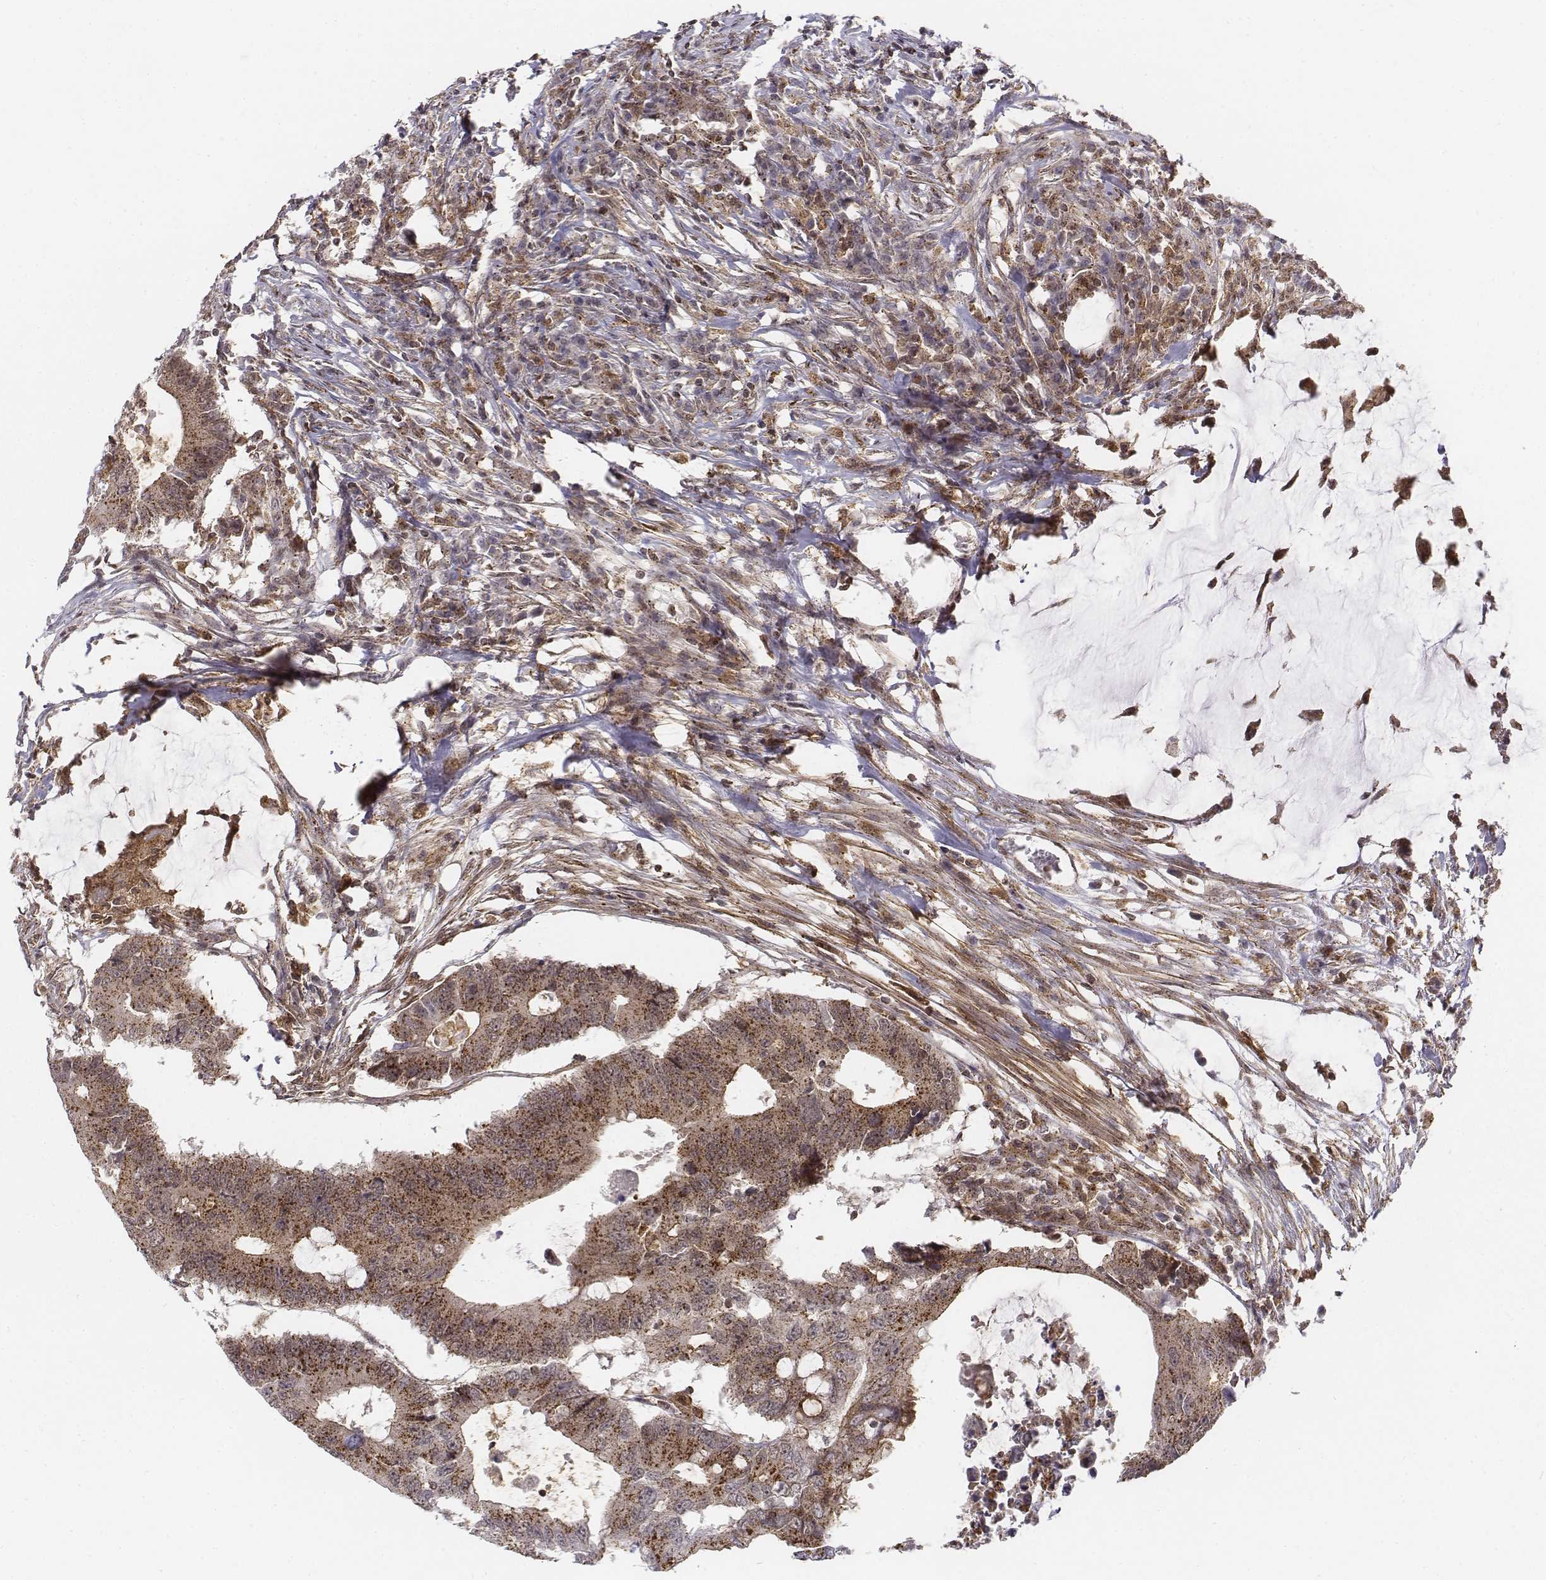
{"staining": {"intensity": "moderate", "quantity": ">75%", "location": "cytoplasmic/membranous"}, "tissue": "colorectal cancer", "cell_type": "Tumor cells", "image_type": "cancer", "snomed": [{"axis": "morphology", "description": "Adenocarcinoma, NOS"}, {"axis": "topography", "description": "Colon"}], "caption": "Human adenocarcinoma (colorectal) stained with a brown dye reveals moderate cytoplasmic/membranous positive positivity in approximately >75% of tumor cells.", "gene": "ZFYVE19", "patient": {"sex": "male", "age": 71}}